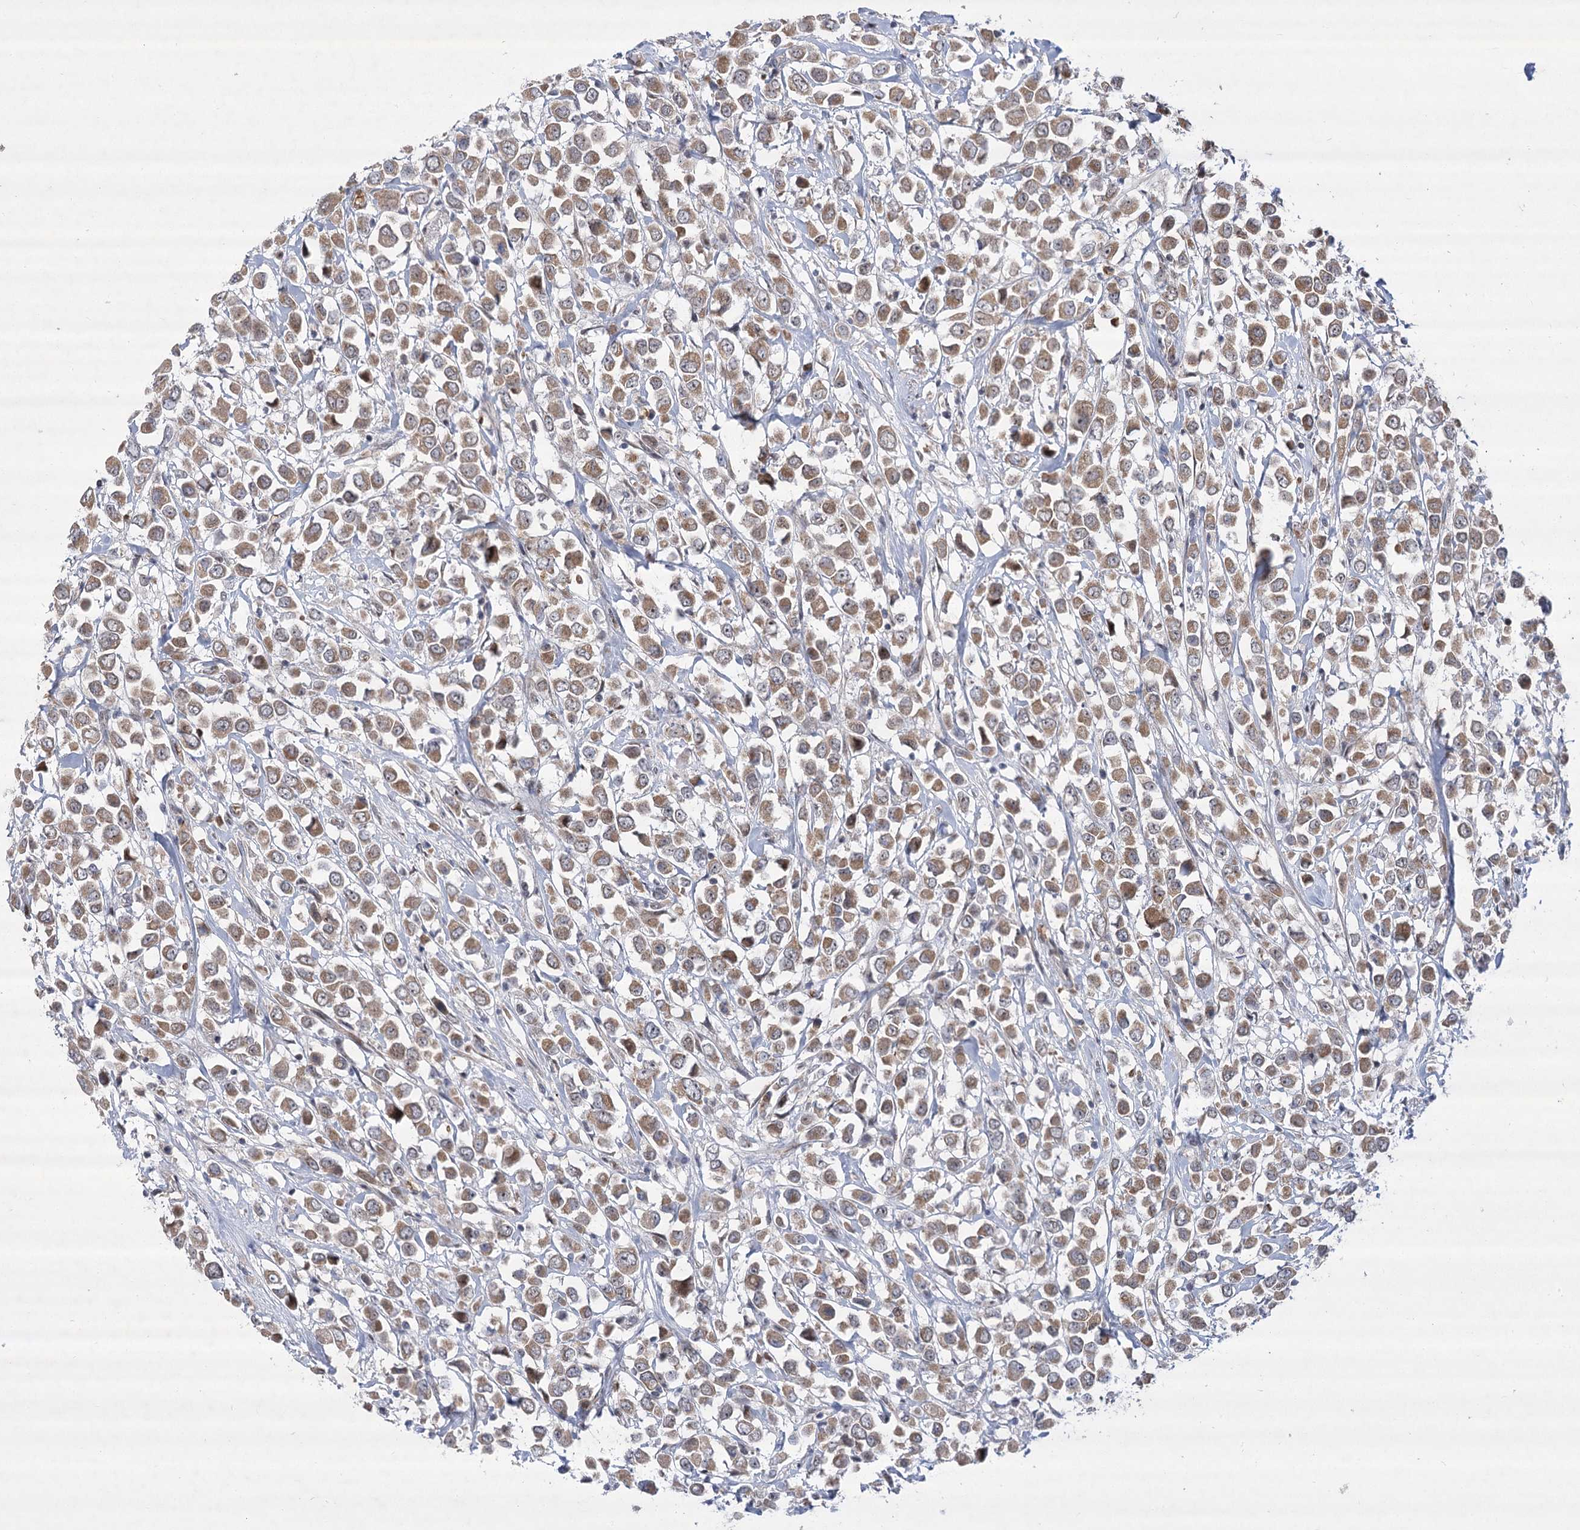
{"staining": {"intensity": "moderate", "quantity": ">75%", "location": "cytoplasmic/membranous"}, "tissue": "breast cancer", "cell_type": "Tumor cells", "image_type": "cancer", "snomed": [{"axis": "morphology", "description": "Duct carcinoma"}, {"axis": "topography", "description": "Breast"}], "caption": "Human breast infiltrating ductal carcinoma stained for a protein (brown) demonstrates moderate cytoplasmic/membranous positive expression in approximately >75% of tumor cells.", "gene": "NSMCE4A", "patient": {"sex": "female", "age": 61}}